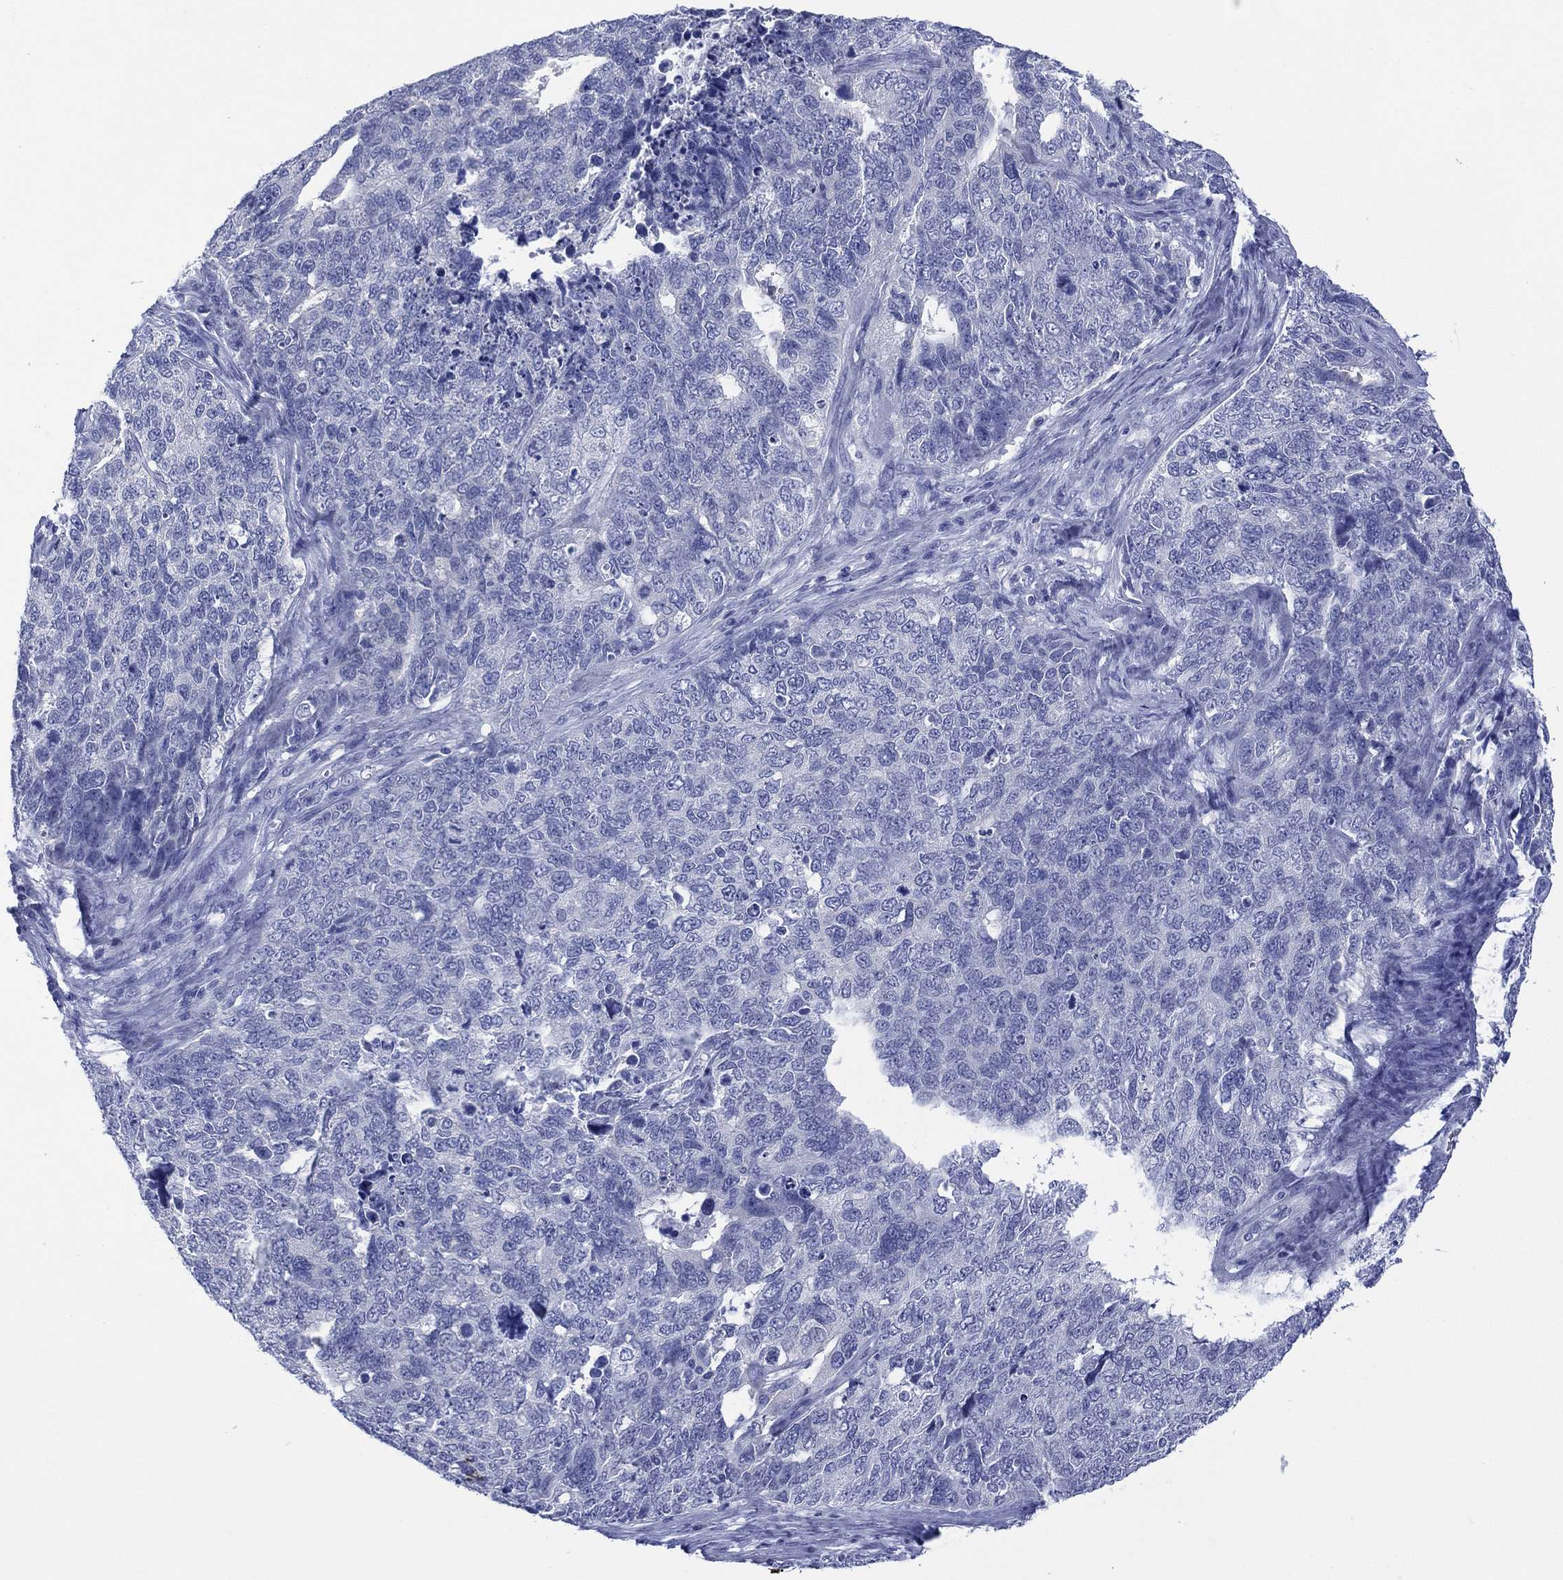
{"staining": {"intensity": "negative", "quantity": "none", "location": "none"}, "tissue": "cervical cancer", "cell_type": "Tumor cells", "image_type": "cancer", "snomed": [{"axis": "morphology", "description": "Squamous cell carcinoma, NOS"}, {"axis": "topography", "description": "Cervix"}], "caption": "This is an immunohistochemistry (IHC) image of cervical cancer (squamous cell carcinoma). There is no expression in tumor cells.", "gene": "DSG1", "patient": {"sex": "female", "age": 63}}